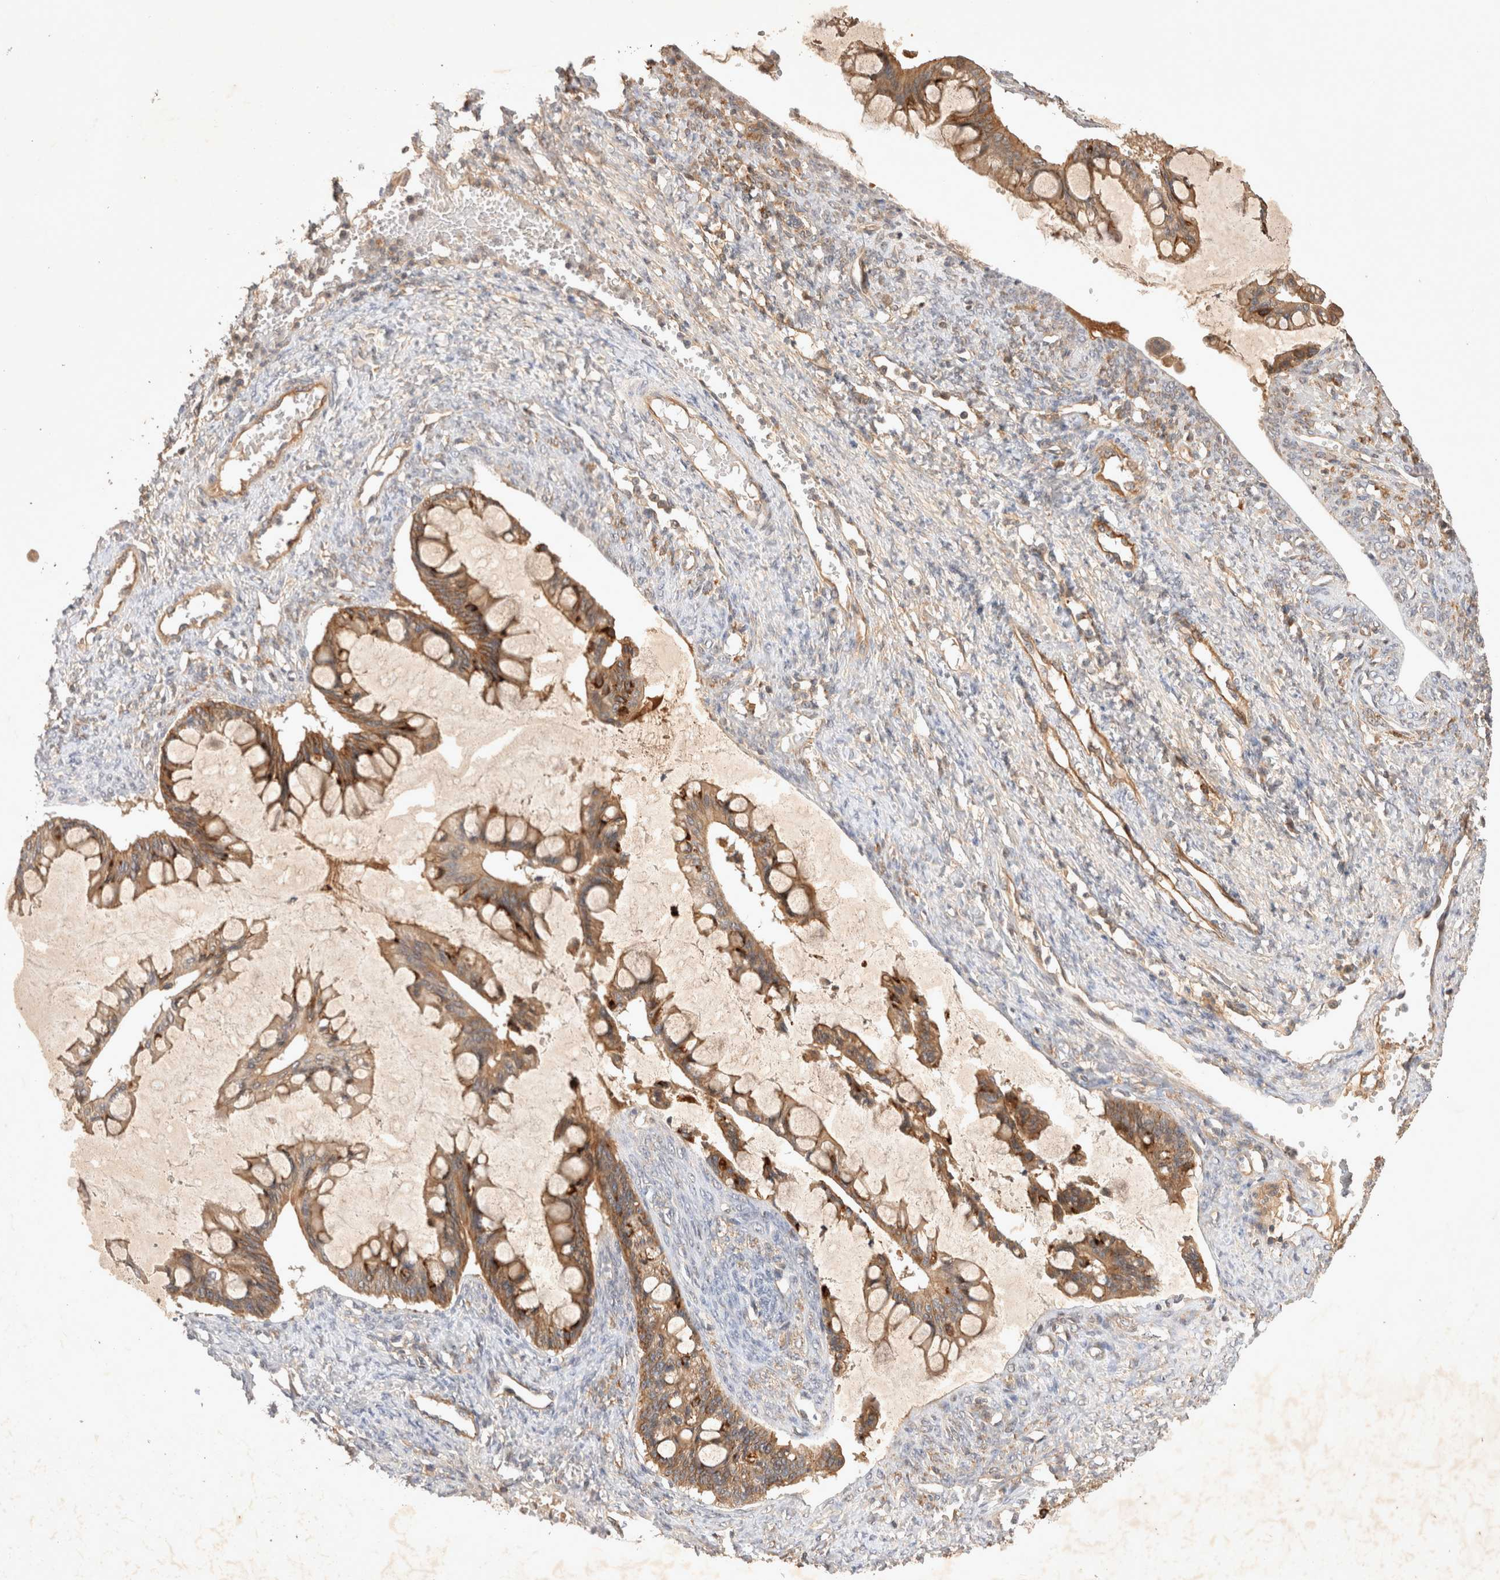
{"staining": {"intensity": "moderate", "quantity": ">75%", "location": "cytoplasmic/membranous"}, "tissue": "ovarian cancer", "cell_type": "Tumor cells", "image_type": "cancer", "snomed": [{"axis": "morphology", "description": "Cystadenocarcinoma, mucinous, NOS"}, {"axis": "topography", "description": "Ovary"}], "caption": "Mucinous cystadenocarcinoma (ovarian) stained with DAB (3,3'-diaminobenzidine) immunohistochemistry (IHC) shows medium levels of moderate cytoplasmic/membranous positivity in about >75% of tumor cells.", "gene": "YES1", "patient": {"sex": "female", "age": 73}}